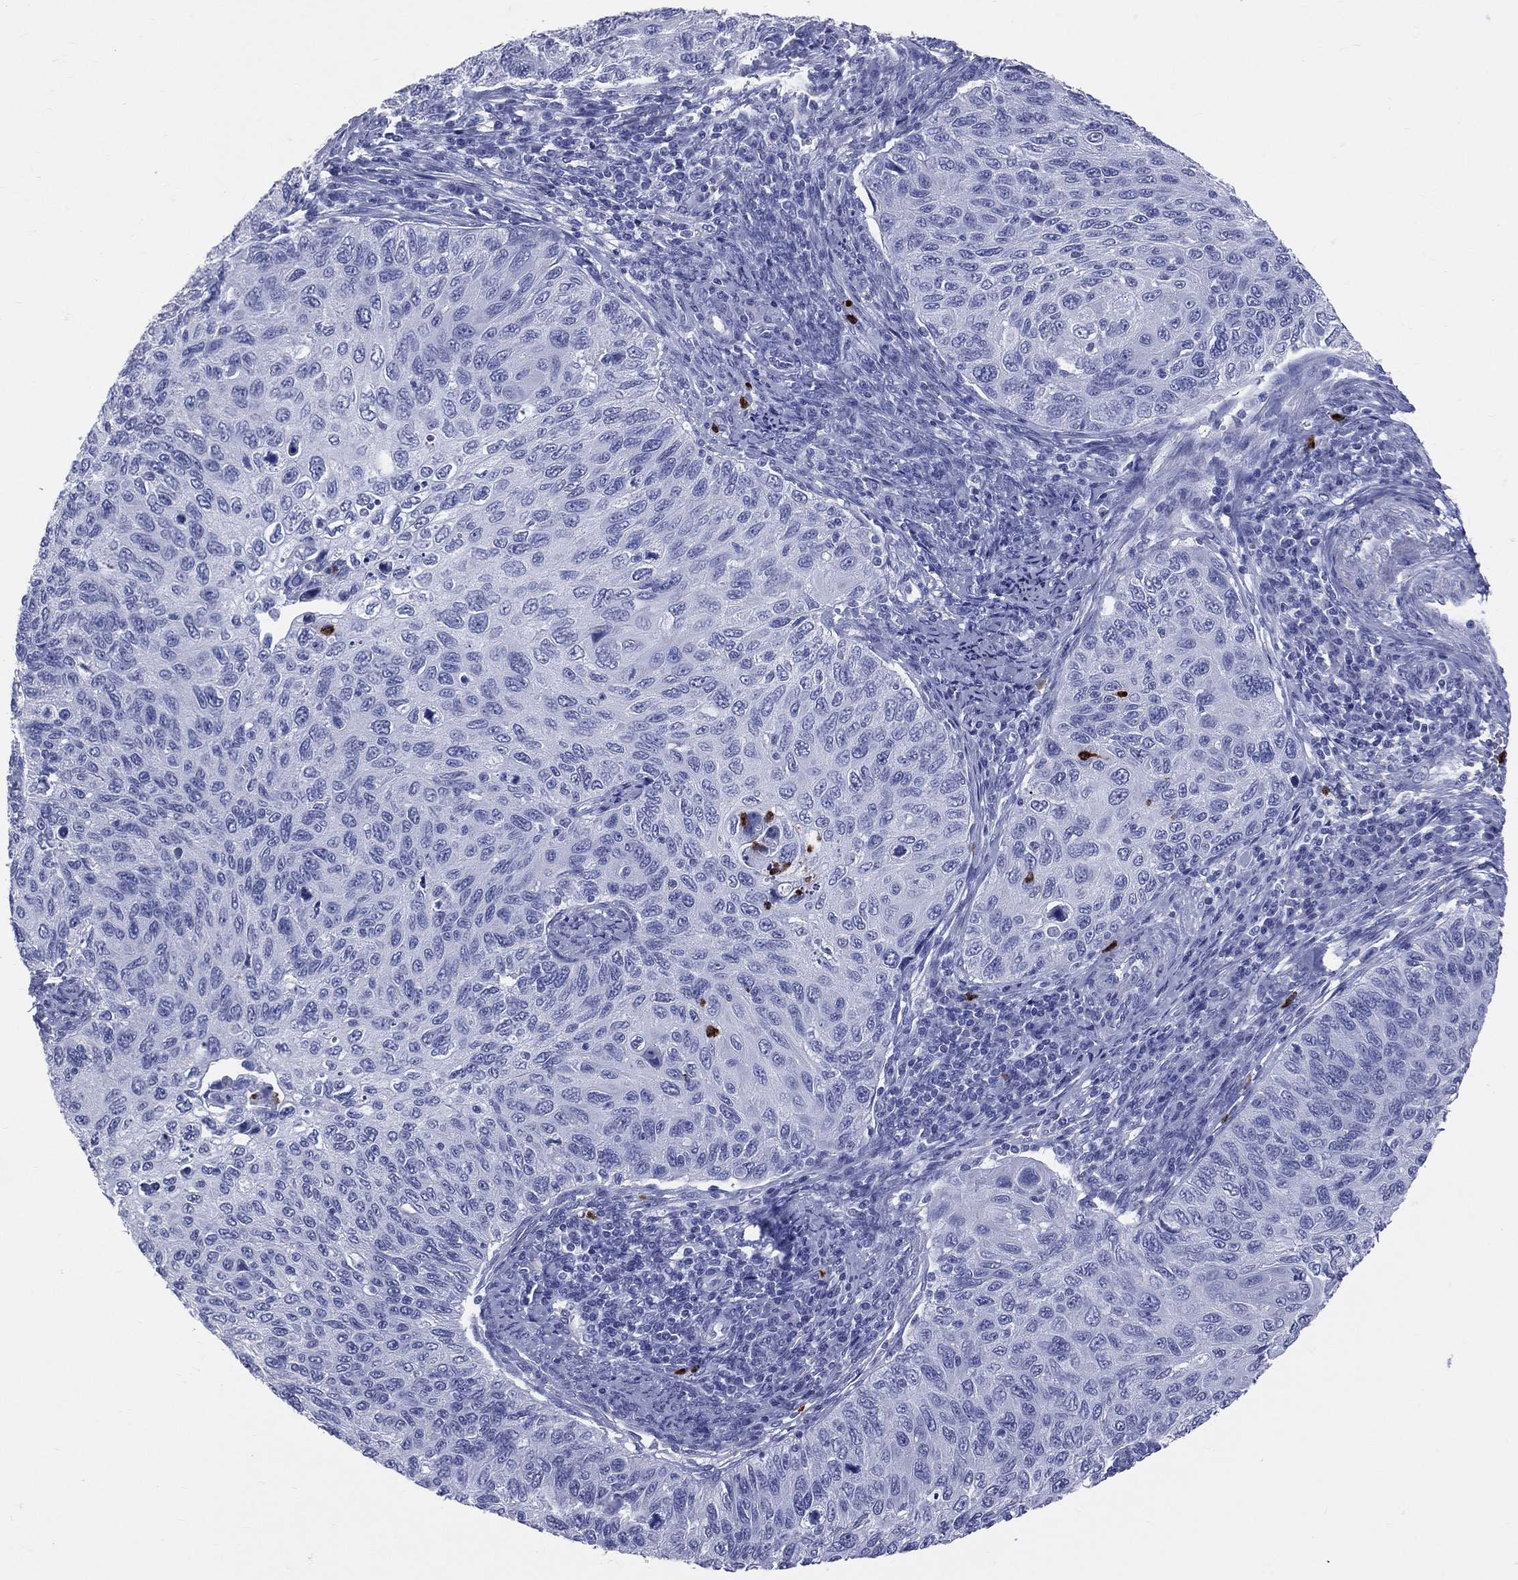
{"staining": {"intensity": "negative", "quantity": "none", "location": "none"}, "tissue": "cervical cancer", "cell_type": "Tumor cells", "image_type": "cancer", "snomed": [{"axis": "morphology", "description": "Squamous cell carcinoma, NOS"}, {"axis": "topography", "description": "Cervix"}], "caption": "An IHC micrograph of cervical squamous cell carcinoma is shown. There is no staining in tumor cells of cervical squamous cell carcinoma. (Stains: DAB immunohistochemistry with hematoxylin counter stain, Microscopy: brightfield microscopy at high magnification).", "gene": "PGLYRP1", "patient": {"sex": "female", "age": 70}}